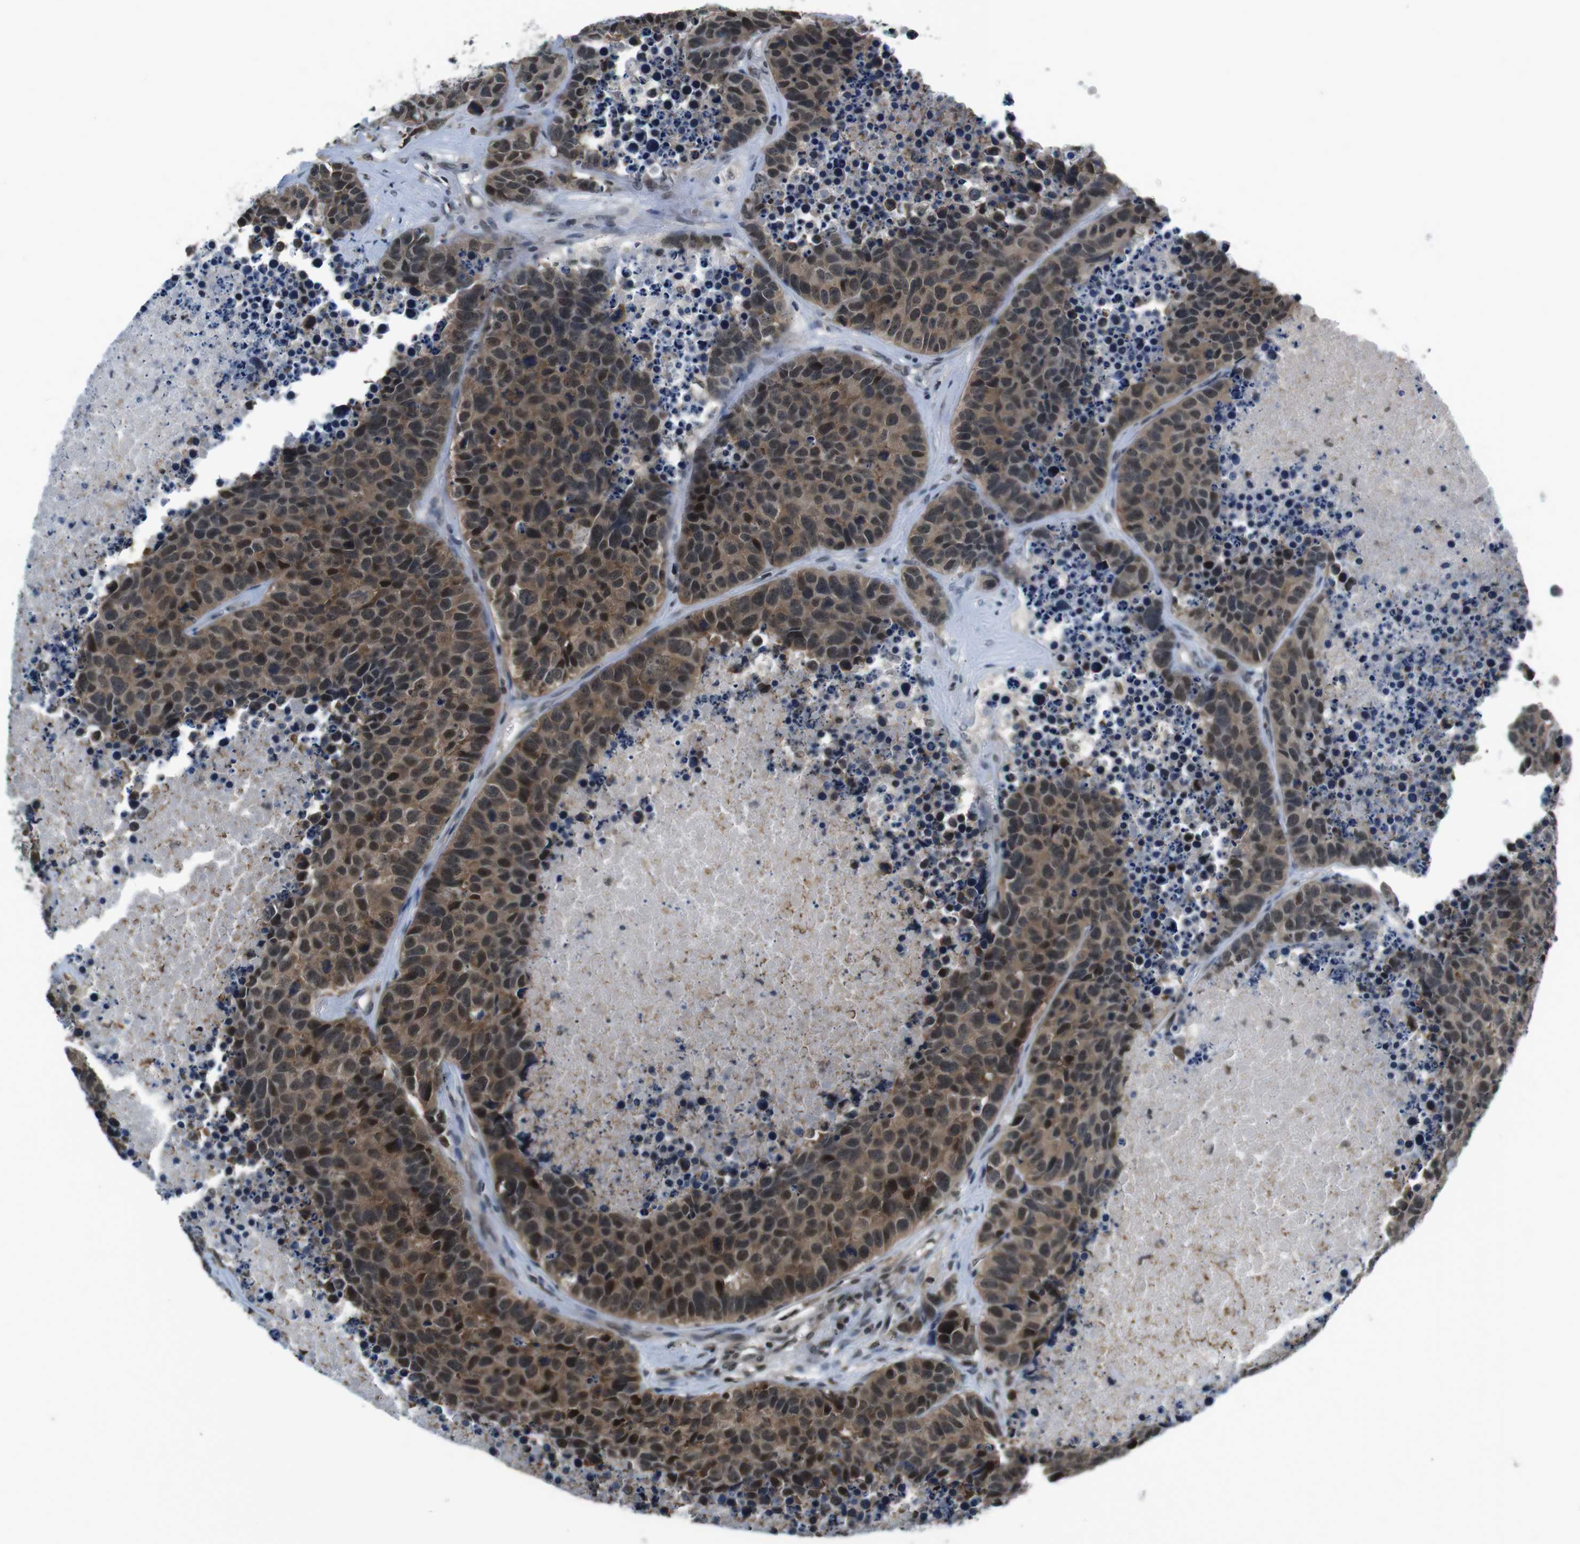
{"staining": {"intensity": "moderate", "quantity": ">75%", "location": "cytoplasmic/membranous,nuclear"}, "tissue": "carcinoid", "cell_type": "Tumor cells", "image_type": "cancer", "snomed": [{"axis": "morphology", "description": "Carcinoid, malignant, NOS"}, {"axis": "topography", "description": "Lung"}], "caption": "Moderate cytoplasmic/membranous and nuclear protein staining is identified in approximately >75% of tumor cells in carcinoid (malignant).", "gene": "NEK4", "patient": {"sex": "male", "age": 60}}